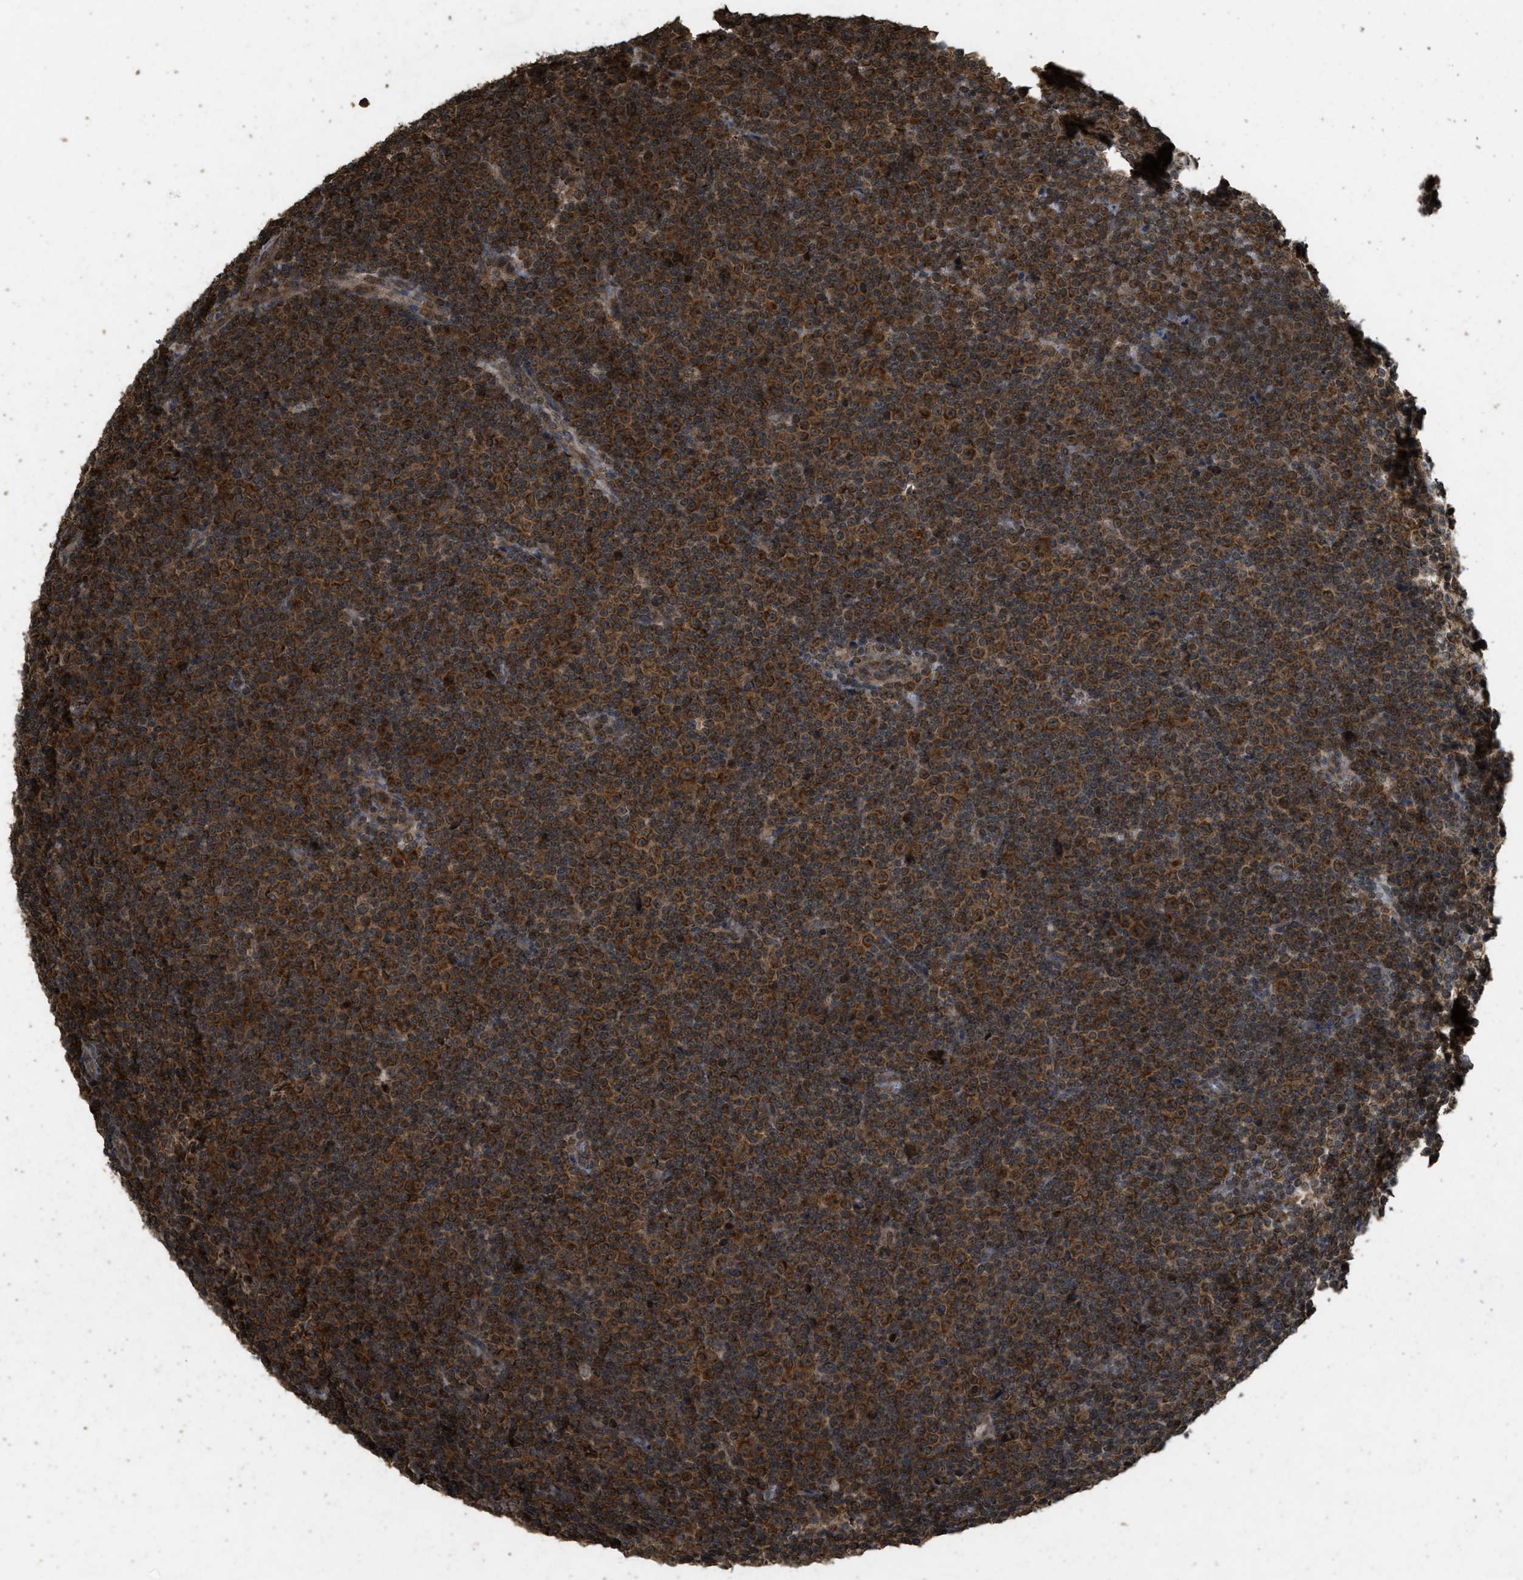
{"staining": {"intensity": "strong", "quantity": ">75%", "location": "cytoplasmic/membranous"}, "tissue": "lymphoma", "cell_type": "Tumor cells", "image_type": "cancer", "snomed": [{"axis": "morphology", "description": "Malignant lymphoma, non-Hodgkin's type, Low grade"}, {"axis": "topography", "description": "Lymph node"}], "caption": "Tumor cells demonstrate high levels of strong cytoplasmic/membranous positivity in approximately >75% of cells in human lymphoma.", "gene": "CTPS1", "patient": {"sex": "female", "age": 67}}